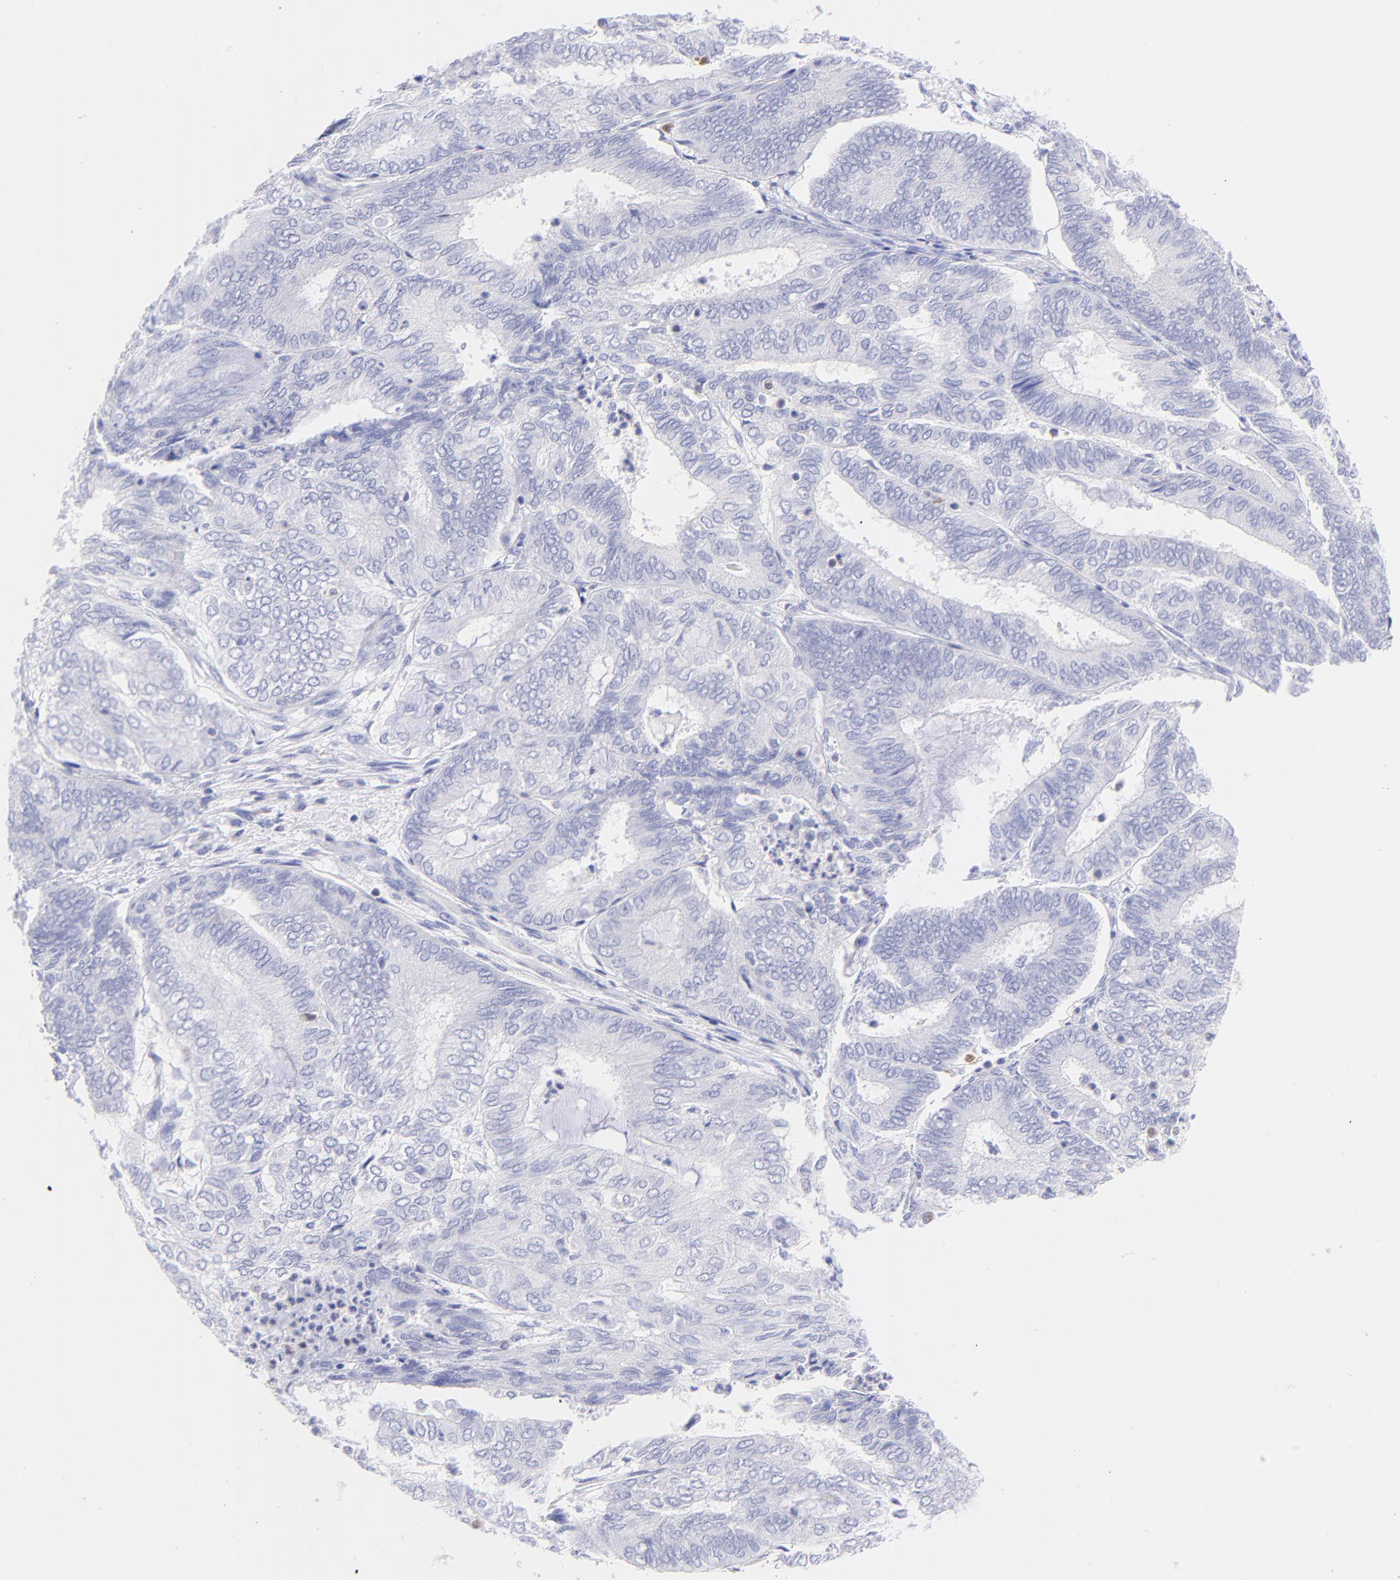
{"staining": {"intensity": "negative", "quantity": "none", "location": "none"}, "tissue": "endometrial cancer", "cell_type": "Tumor cells", "image_type": "cancer", "snomed": [{"axis": "morphology", "description": "Adenocarcinoma, NOS"}, {"axis": "topography", "description": "Endometrium"}], "caption": "DAB immunohistochemical staining of endometrial cancer exhibits no significant positivity in tumor cells.", "gene": "IRAG2", "patient": {"sex": "female", "age": 59}}